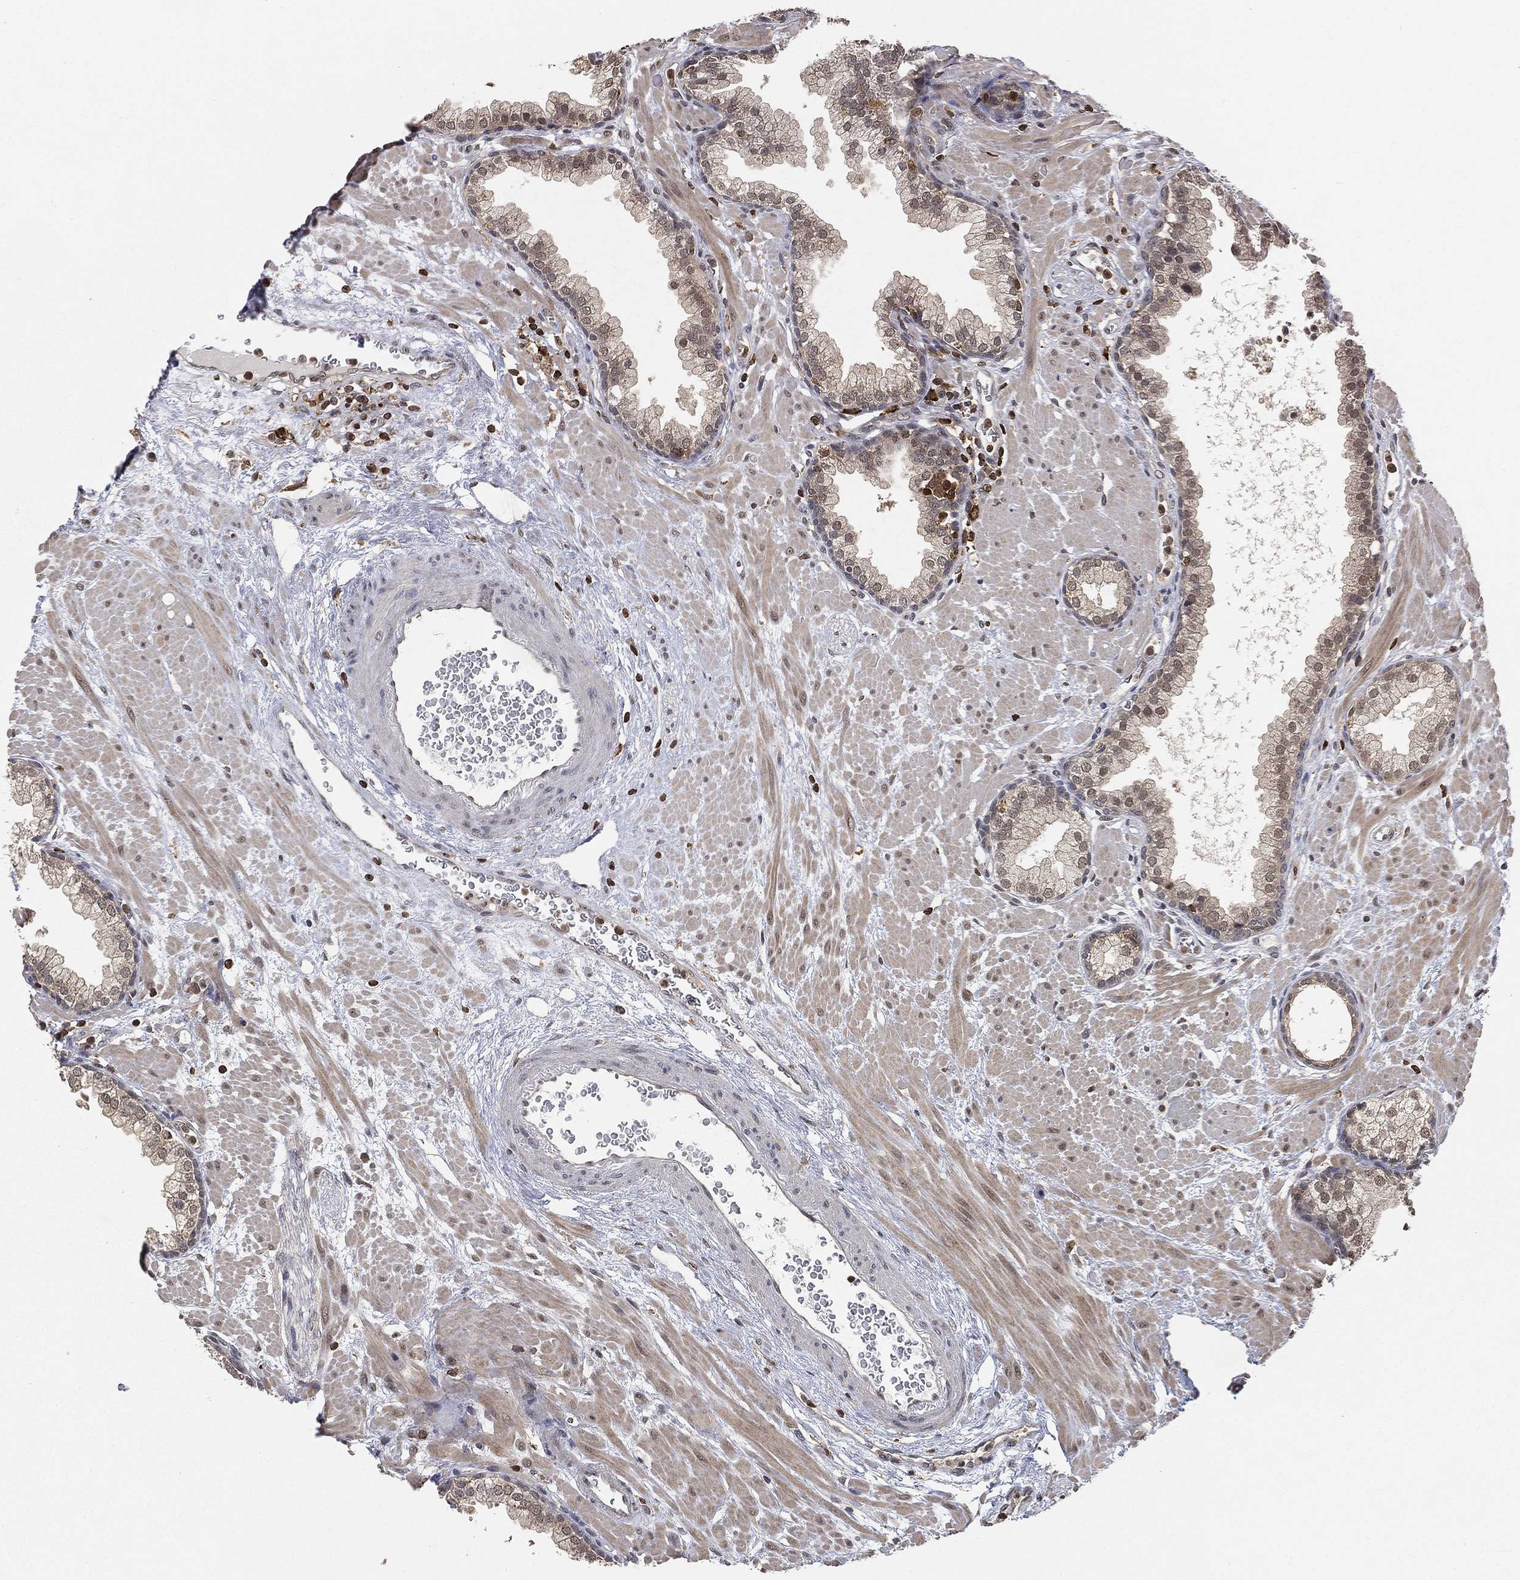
{"staining": {"intensity": "moderate", "quantity": "<25%", "location": "nuclear"}, "tissue": "prostate", "cell_type": "Glandular cells", "image_type": "normal", "snomed": [{"axis": "morphology", "description": "Normal tissue, NOS"}, {"axis": "topography", "description": "Prostate"}], "caption": "An image of human prostate stained for a protein demonstrates moderate nuclear brown staining in glandular cells. Nuclei are stained in blue.", "gene": "WDR26", "patient": {"sex": "male", "age": 63}}